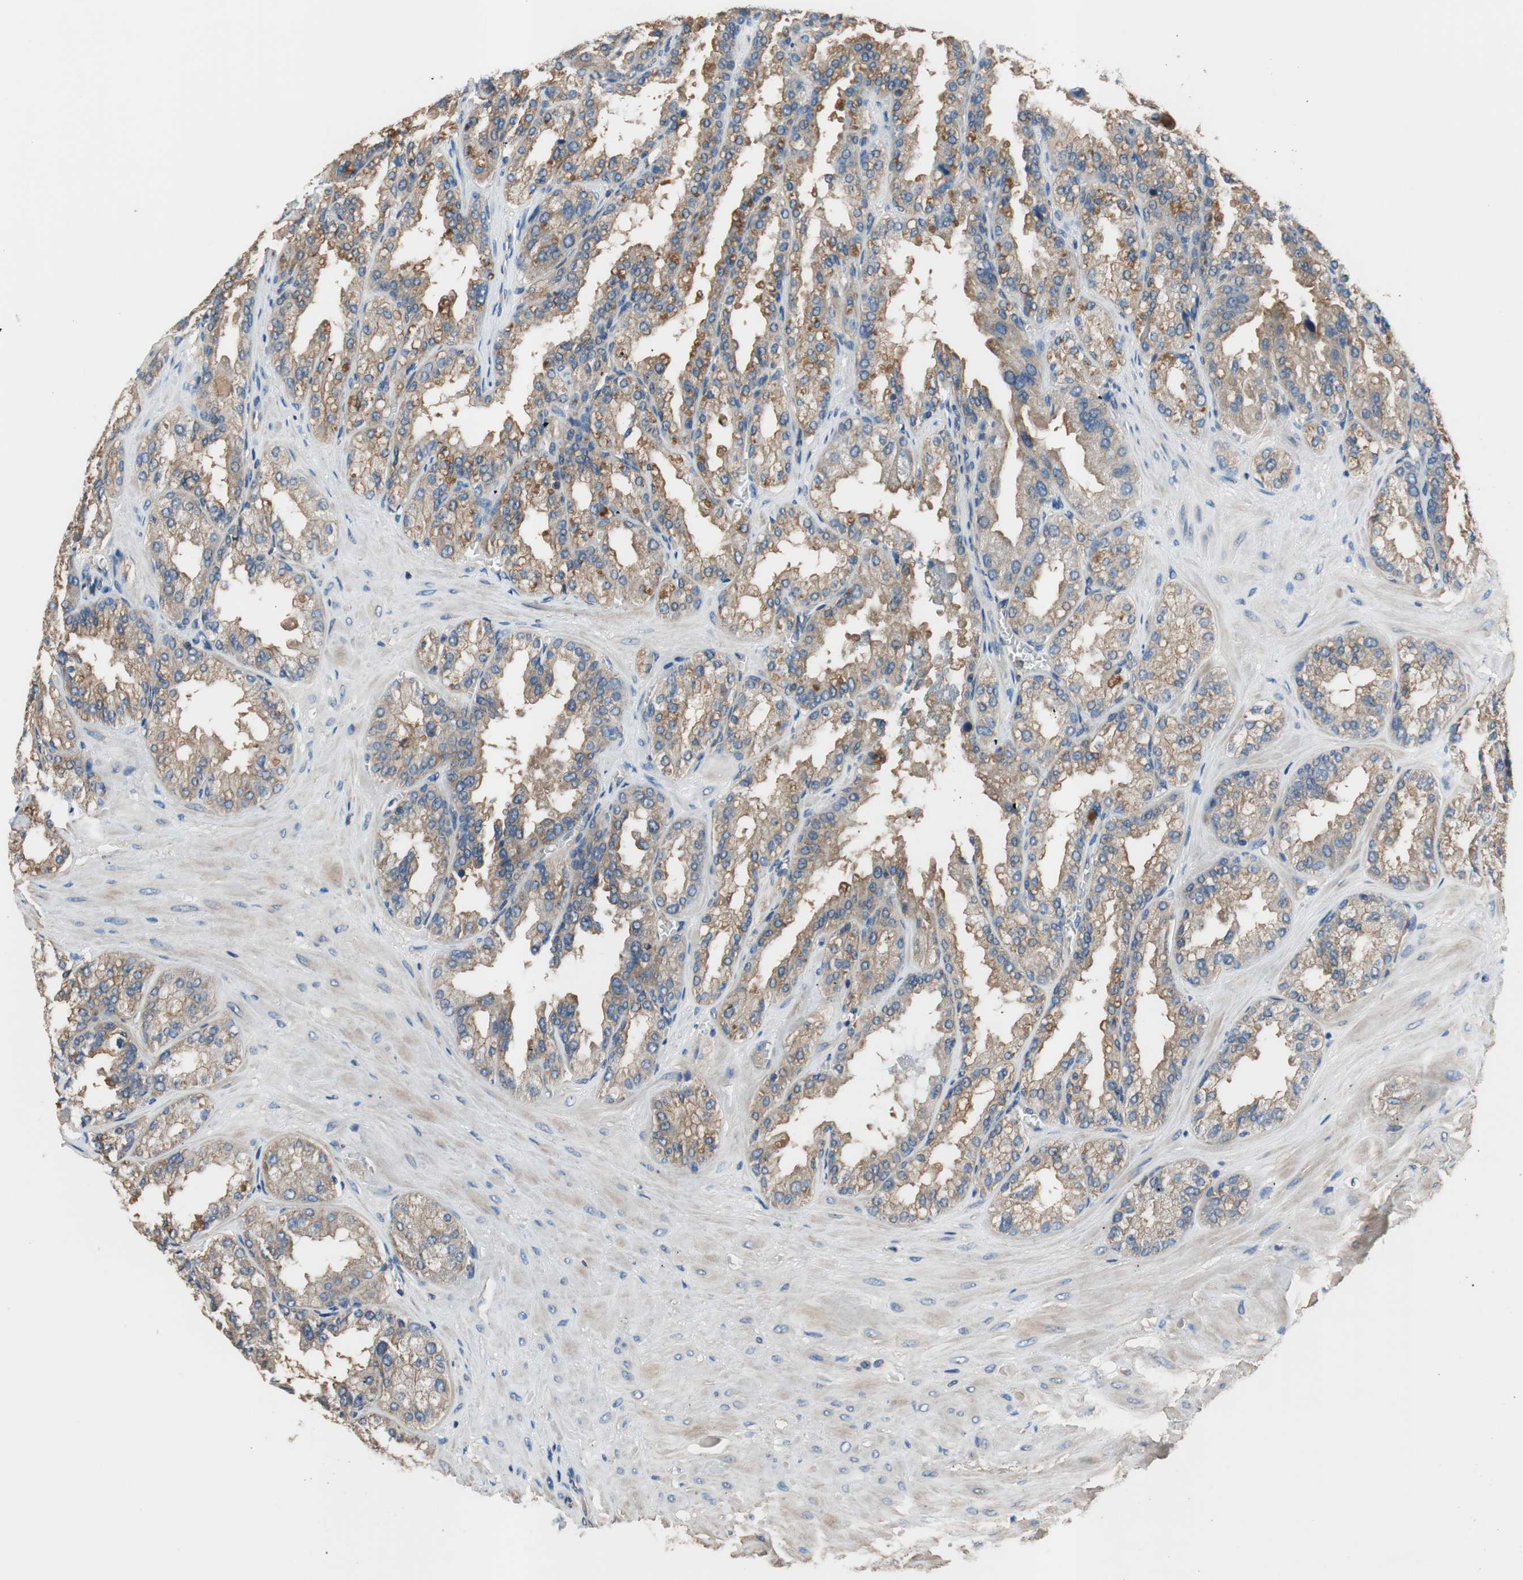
{"staining": {"intensity": "weak", "quantity": ">75%", "location": "cytoplasmic/membranous"}, "tissue": "seminal vesicle", "cell_type": "Glandular cells", "image_type": "normal", "snomed": [{"axis": "morphology", "description": "Normal tissue, NOS"}, {"axis": "topography", "description": "Prostate"}, {"axis": "topography", "description": "Seminal veicle"}], "caption": "High-magnification brightfield microscopy of normal seminal vesicle stained with DAB (brown) and counterstained with hematoxylin (blue). glandular cells exhibit weak cytoplasmic/membranous expression is seen in about>75% of cells.", "gene": "CALML3", "patient": {"sex": "male", "age": 51}}